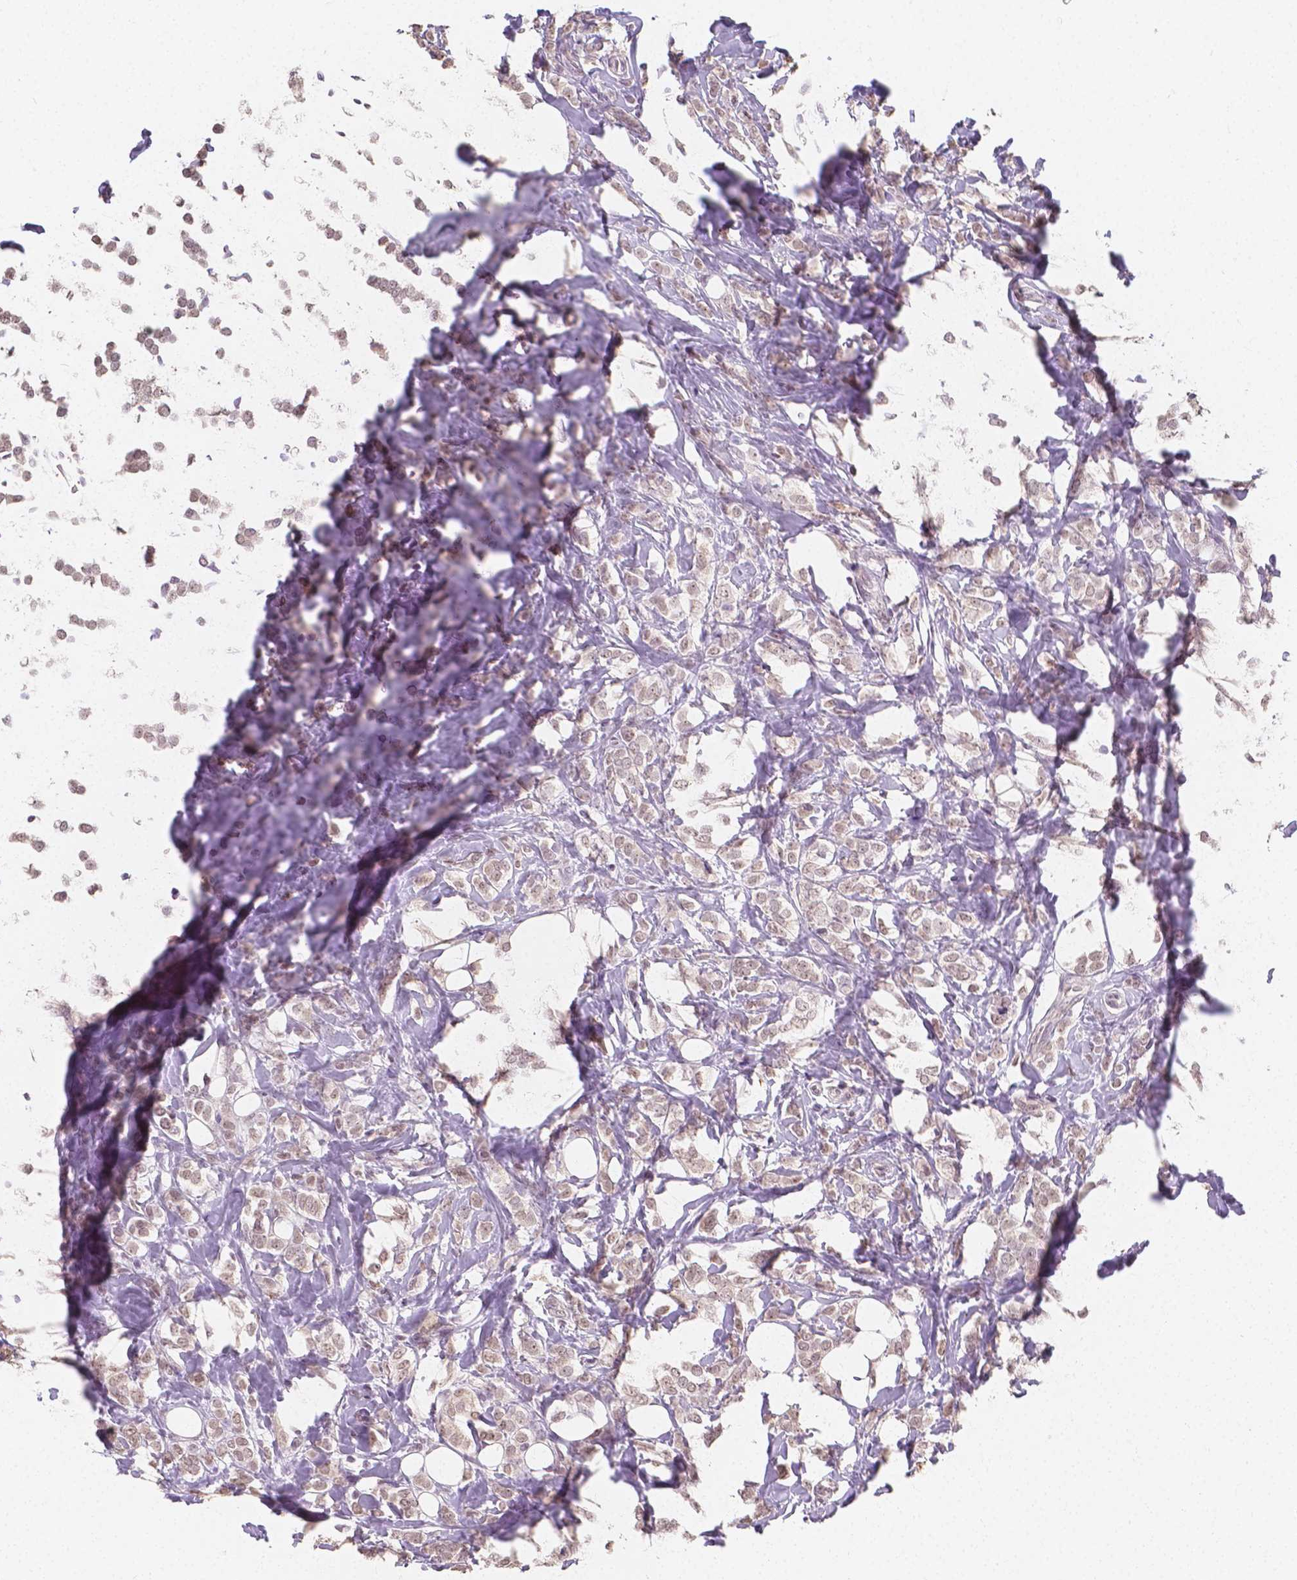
{"staining": {"intensity": "weak", "quantity": ">75%", "location": "nuclear"}, "tissue": "breast cancer", "cell_type": "Tumor cells", "image_type": "cancer", "snomed": [{"axis": "morphology", "description": "Lobular carcinoma"}, {"axis": "topography", "description": "Breast"}], "caption": "The immunohistochemical stain labels weak nuclear expression in tumor cells of breast cancer tissue.", "gene": "NOLC1", "patient": {"sex": "female", "age": 49}}